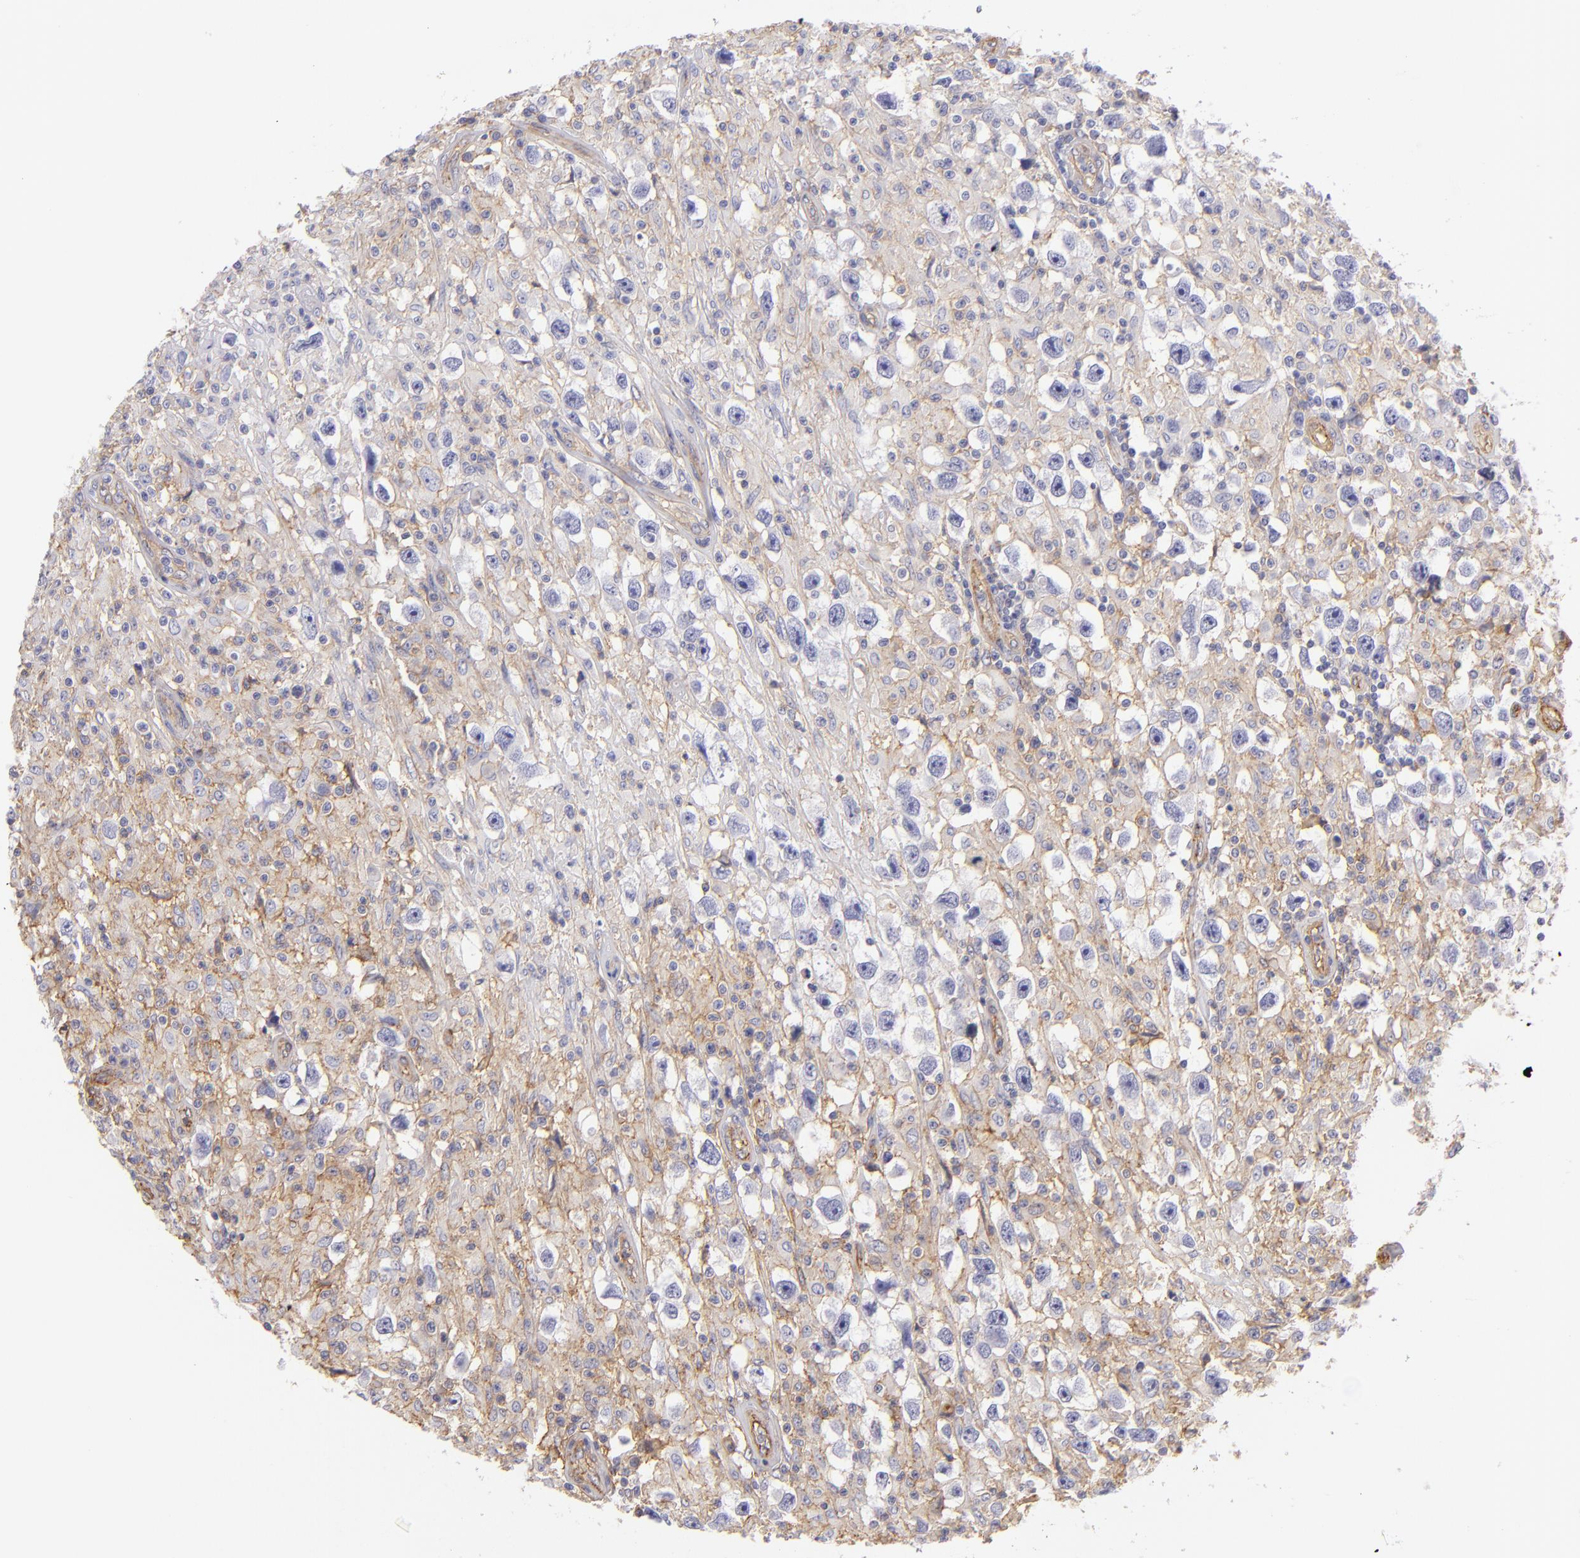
{"staining": {"intensity": "weak", "quantity": "25%-75%", "location": "cytoplasmic/membranous"}, "tissue": "testis cancer", "cell_type": "Tumor cells", "image_type": "cancer", "snomed": [{"axis": "morphology", "description": "Seminoma, NOS"}, {"axis": "topography", "description": "Testis"}], "caption": "Protein expression analysis of human testis cancer (seminoma) reveals weak cytoplasmic/membranous expression in approximately 25%-75% of tumor cells.", "gene": "CD151", "patient": {"sex": "male", "age": 34}}